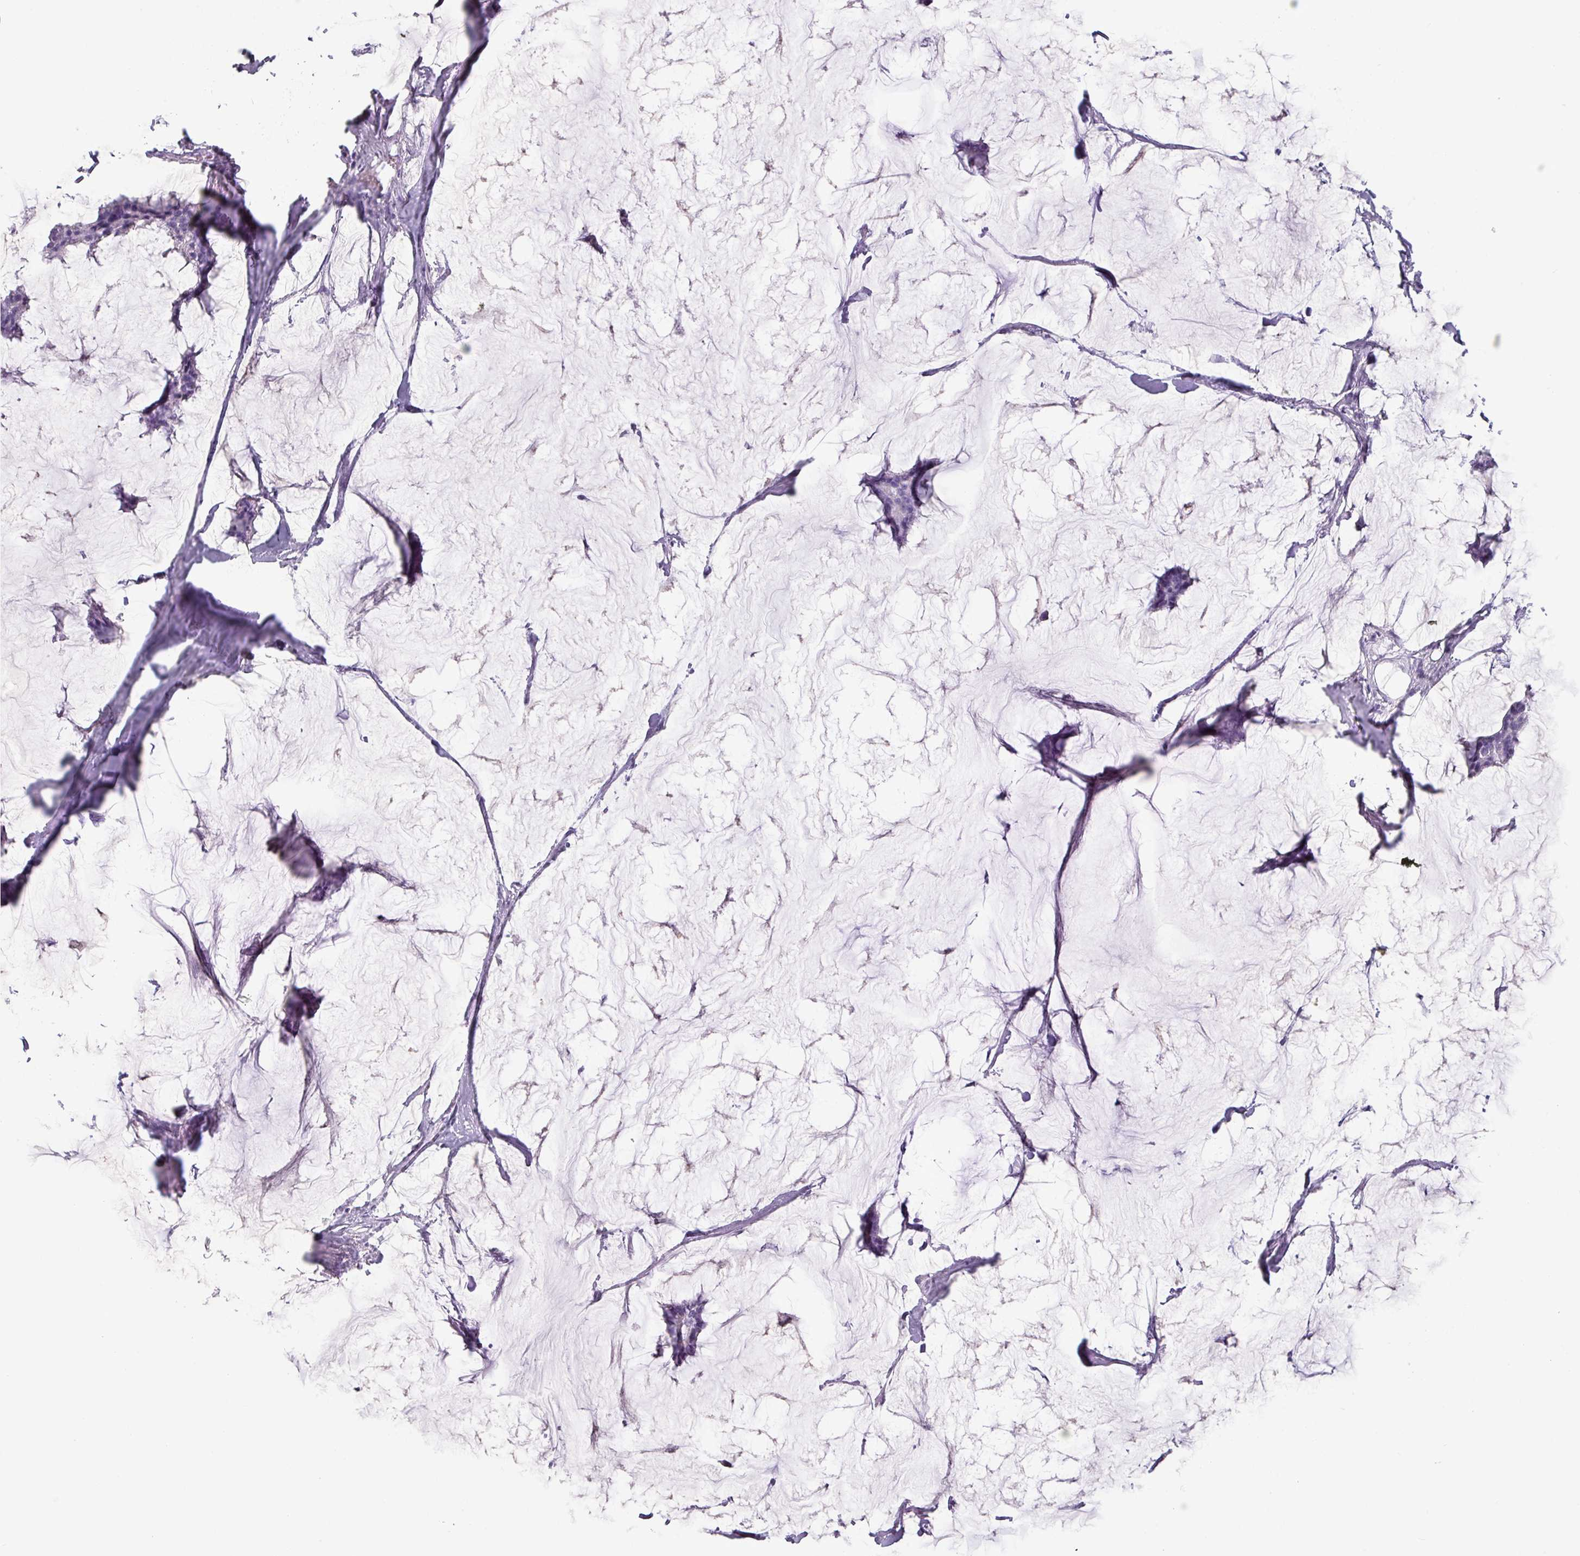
{"staining": {"intensity": "negative", "quantity": "none", "location": "none"}, "tissue": "breast cancer", "cell_type": "Tumor cells", "image_type": "cancer", "snomed": [{"axis": "morphology", "description": "Duct carcinoma"}, {"axis": "topography", "description": "Breast"}], "caption": "This is an immunohistochemistry photomicrograph of breast cancer. There is no staining in tumor cells.", "gene": "CRYBB2", "patient": {"sex": "female", "age": 93}}